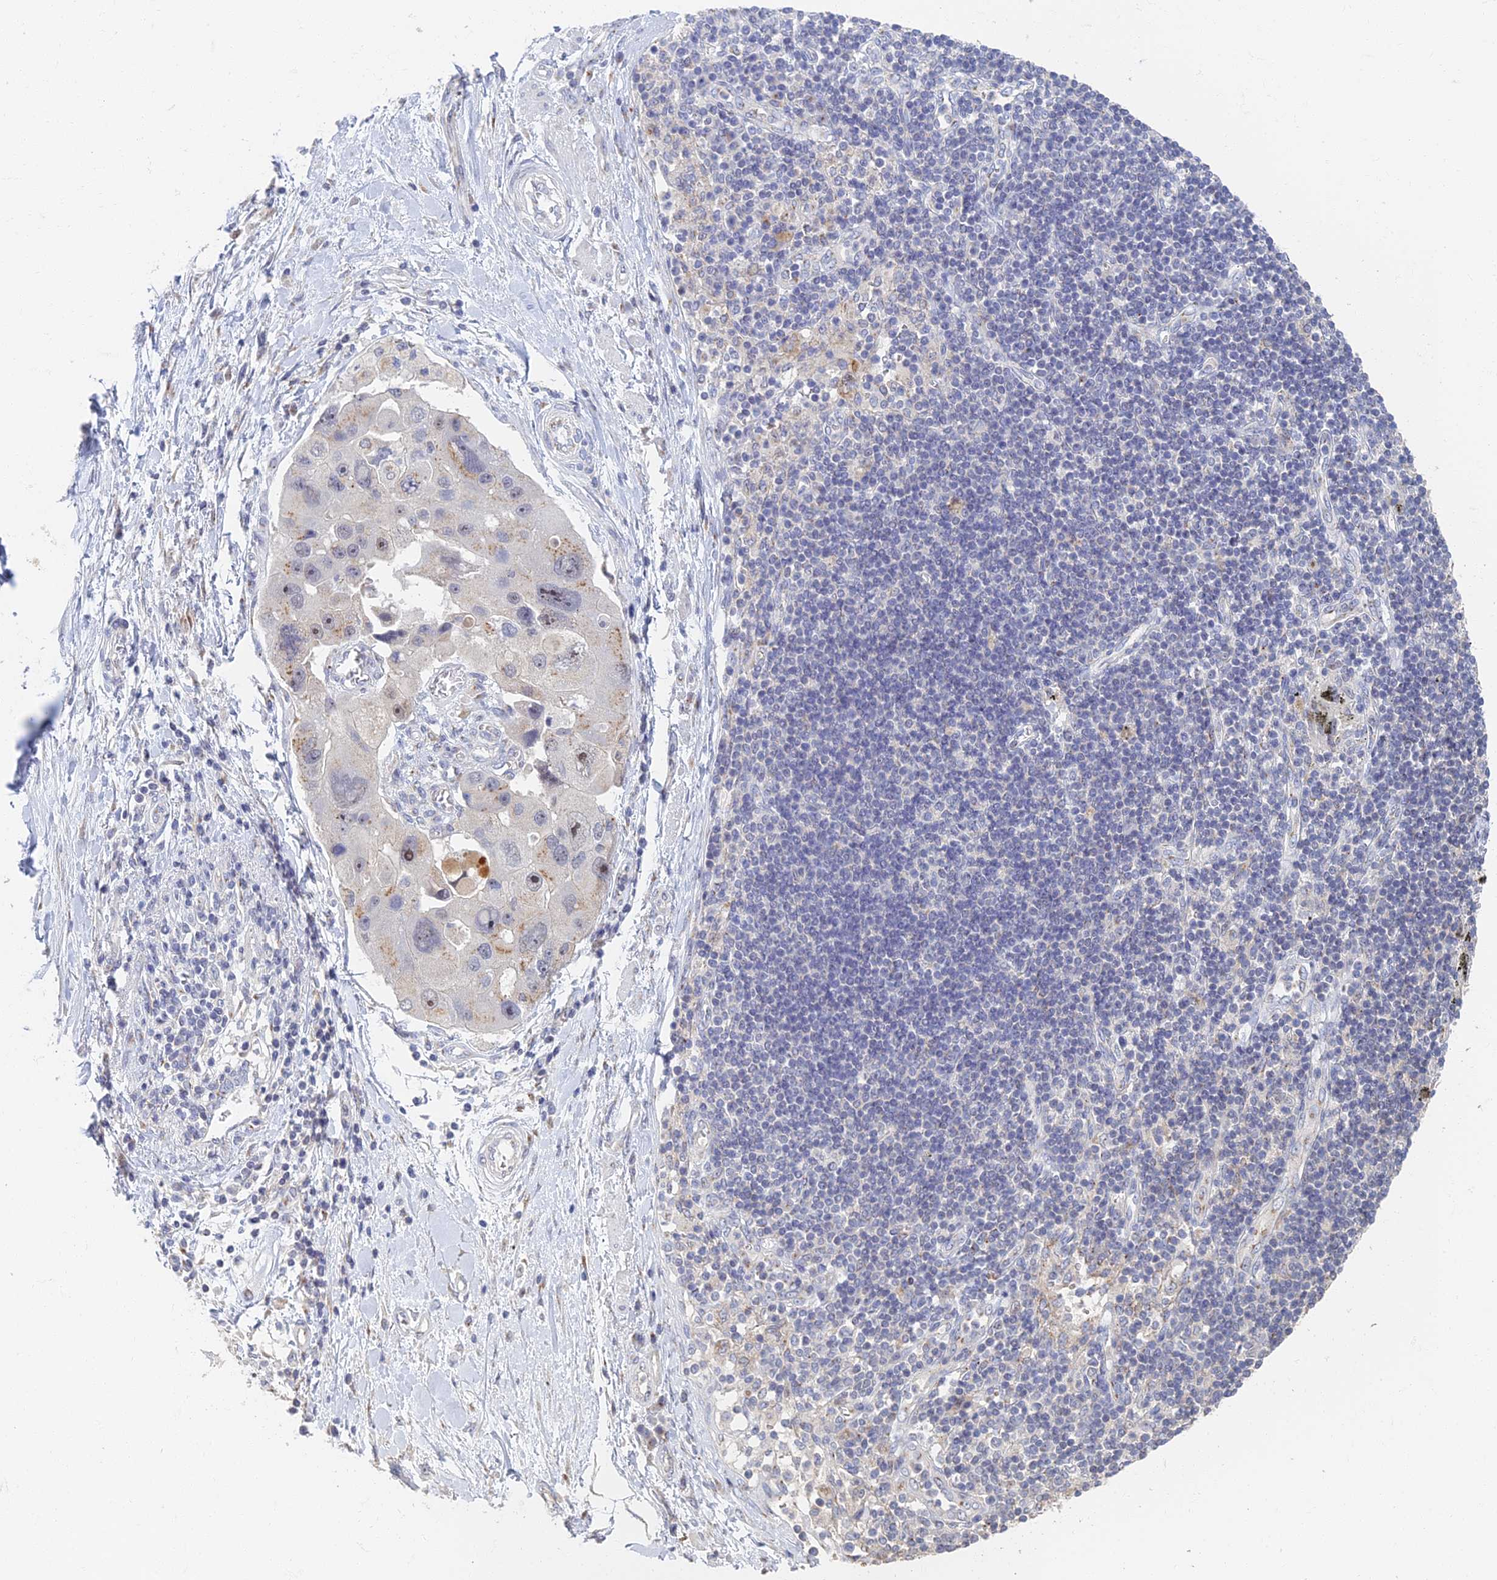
{"staining": {"intensity": "negative", "quantity": "none", "location": "none"}, "tissue": "lung cancer", "cell_type": "Tumor cells", "image_type": "cancer", "snomed": [{"axis": "morphology", "description": "Adenocarcinoma, NOS"}, {"axis": "topography", "description": "Lung"}], "caption": "Adenocarcinoma (lung) was stained to show a protein in brown. There is no significant expression in tumor cells. (DAB immunohistochemistry (IHC) with hematoxylin counter stain).", "gene": "GPATCH1", "patient": {"sex": "female", "age": 54}}